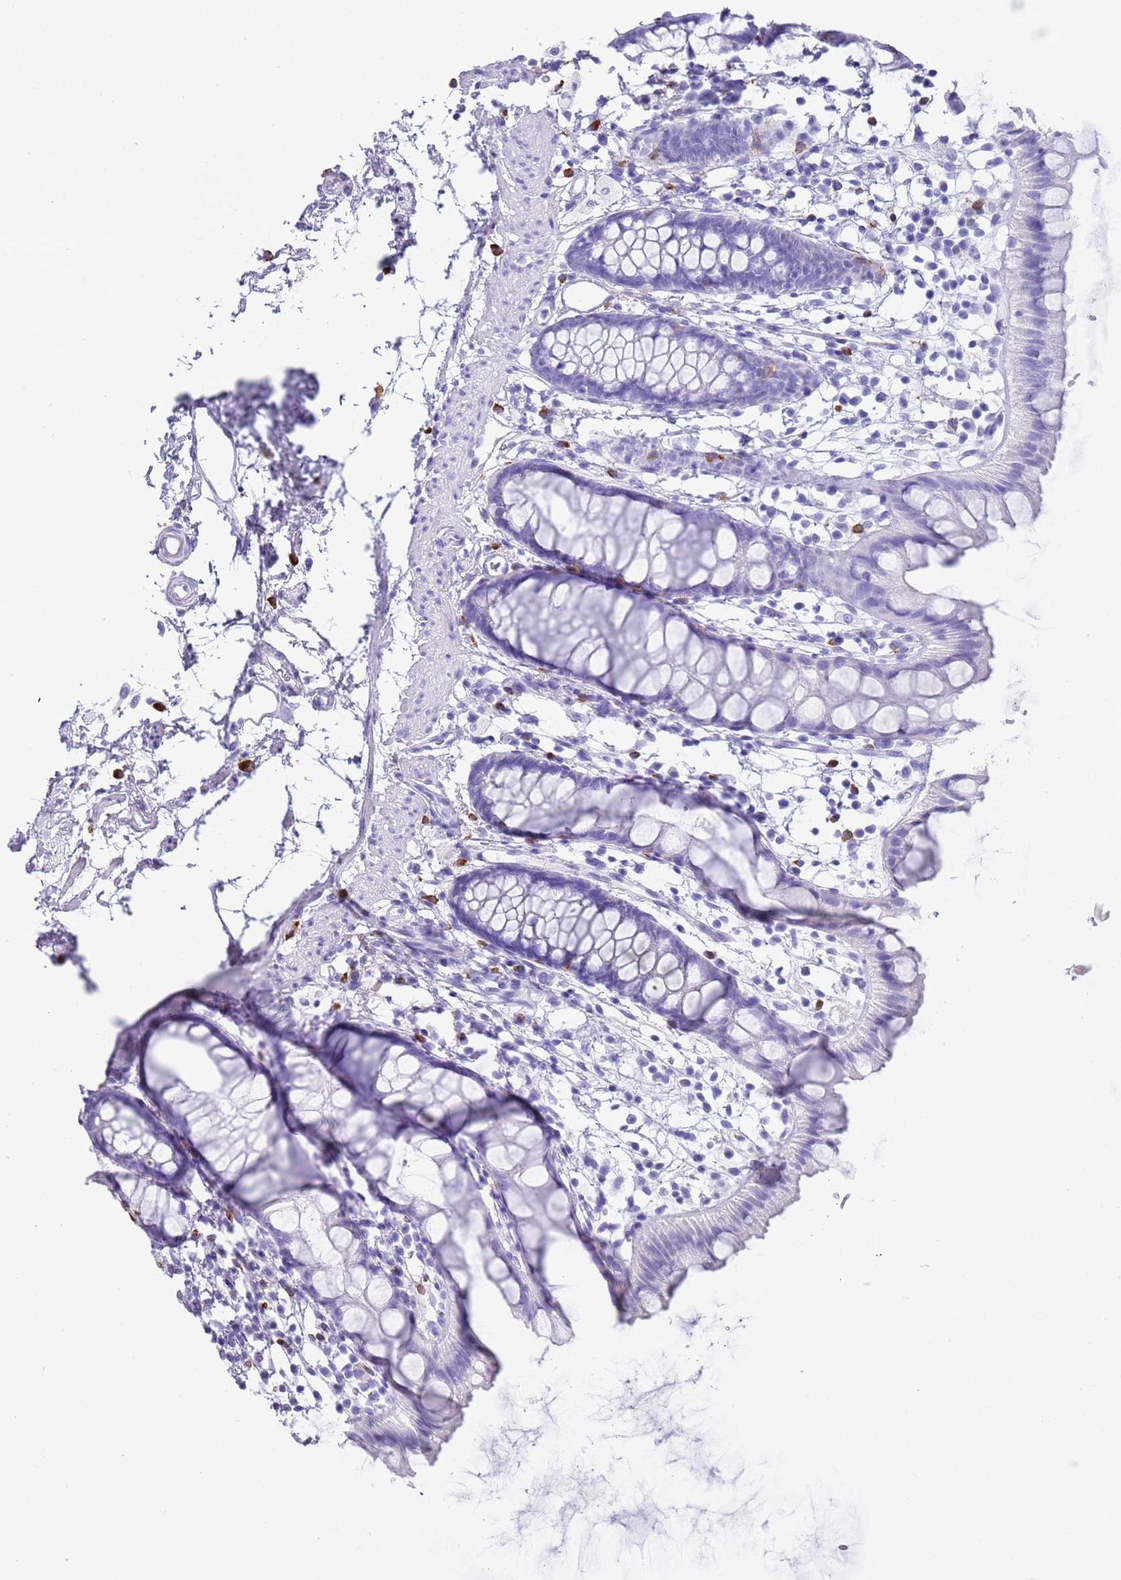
{"staining": {"intensity": "negative", "quantity": "none", "location": "none"}, "tissue": "rectum", "cell_type": "Glandular cells", "image_type": "normal", "snomed": [{"axis": "morphology", "description": "Normal tissue, NOS"}, {"axis": "topography", "description": "Rectum"}], "caption": "Glandular cells are negative for protein expression in normal human rectum. (DAB immunohistochemistry (IHC) visualized using brightfield microscopy, high magnification).", "gene": "MYADML2", "patient": {"sex": "female", "age": 65}}